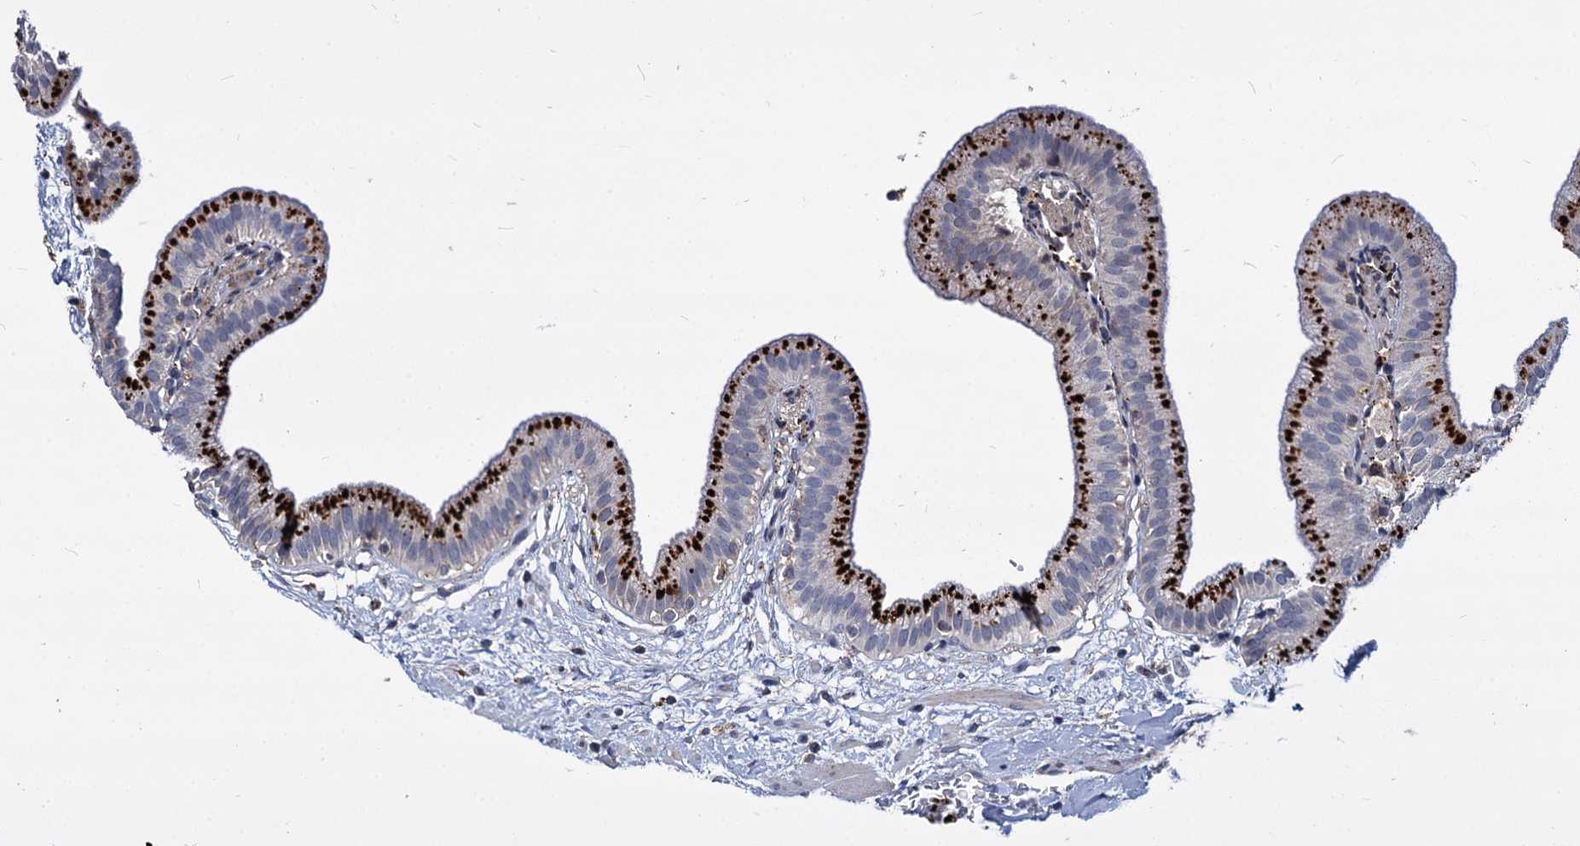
{"staining": {"intensity": "strong", "quantity": ">75%", "location": "cytoplasmic/membranous"}, "tissue": "gallbladder", "cell_type": "Glandular cells", "image_type": "normal", "snomed": [{"axis": "morphology", "description": "Normal tissue, NOS"}, {"axis": "topography", "description": "Gallbladder"}], "caption": "Gallbladder was stained to show a protein in brown. There is high levels of strong cytoplasmic/membranous expression in about >75% of glandular cells.", "gene": "C11orf86", "patient": {"sex": "male", "age": 55}}